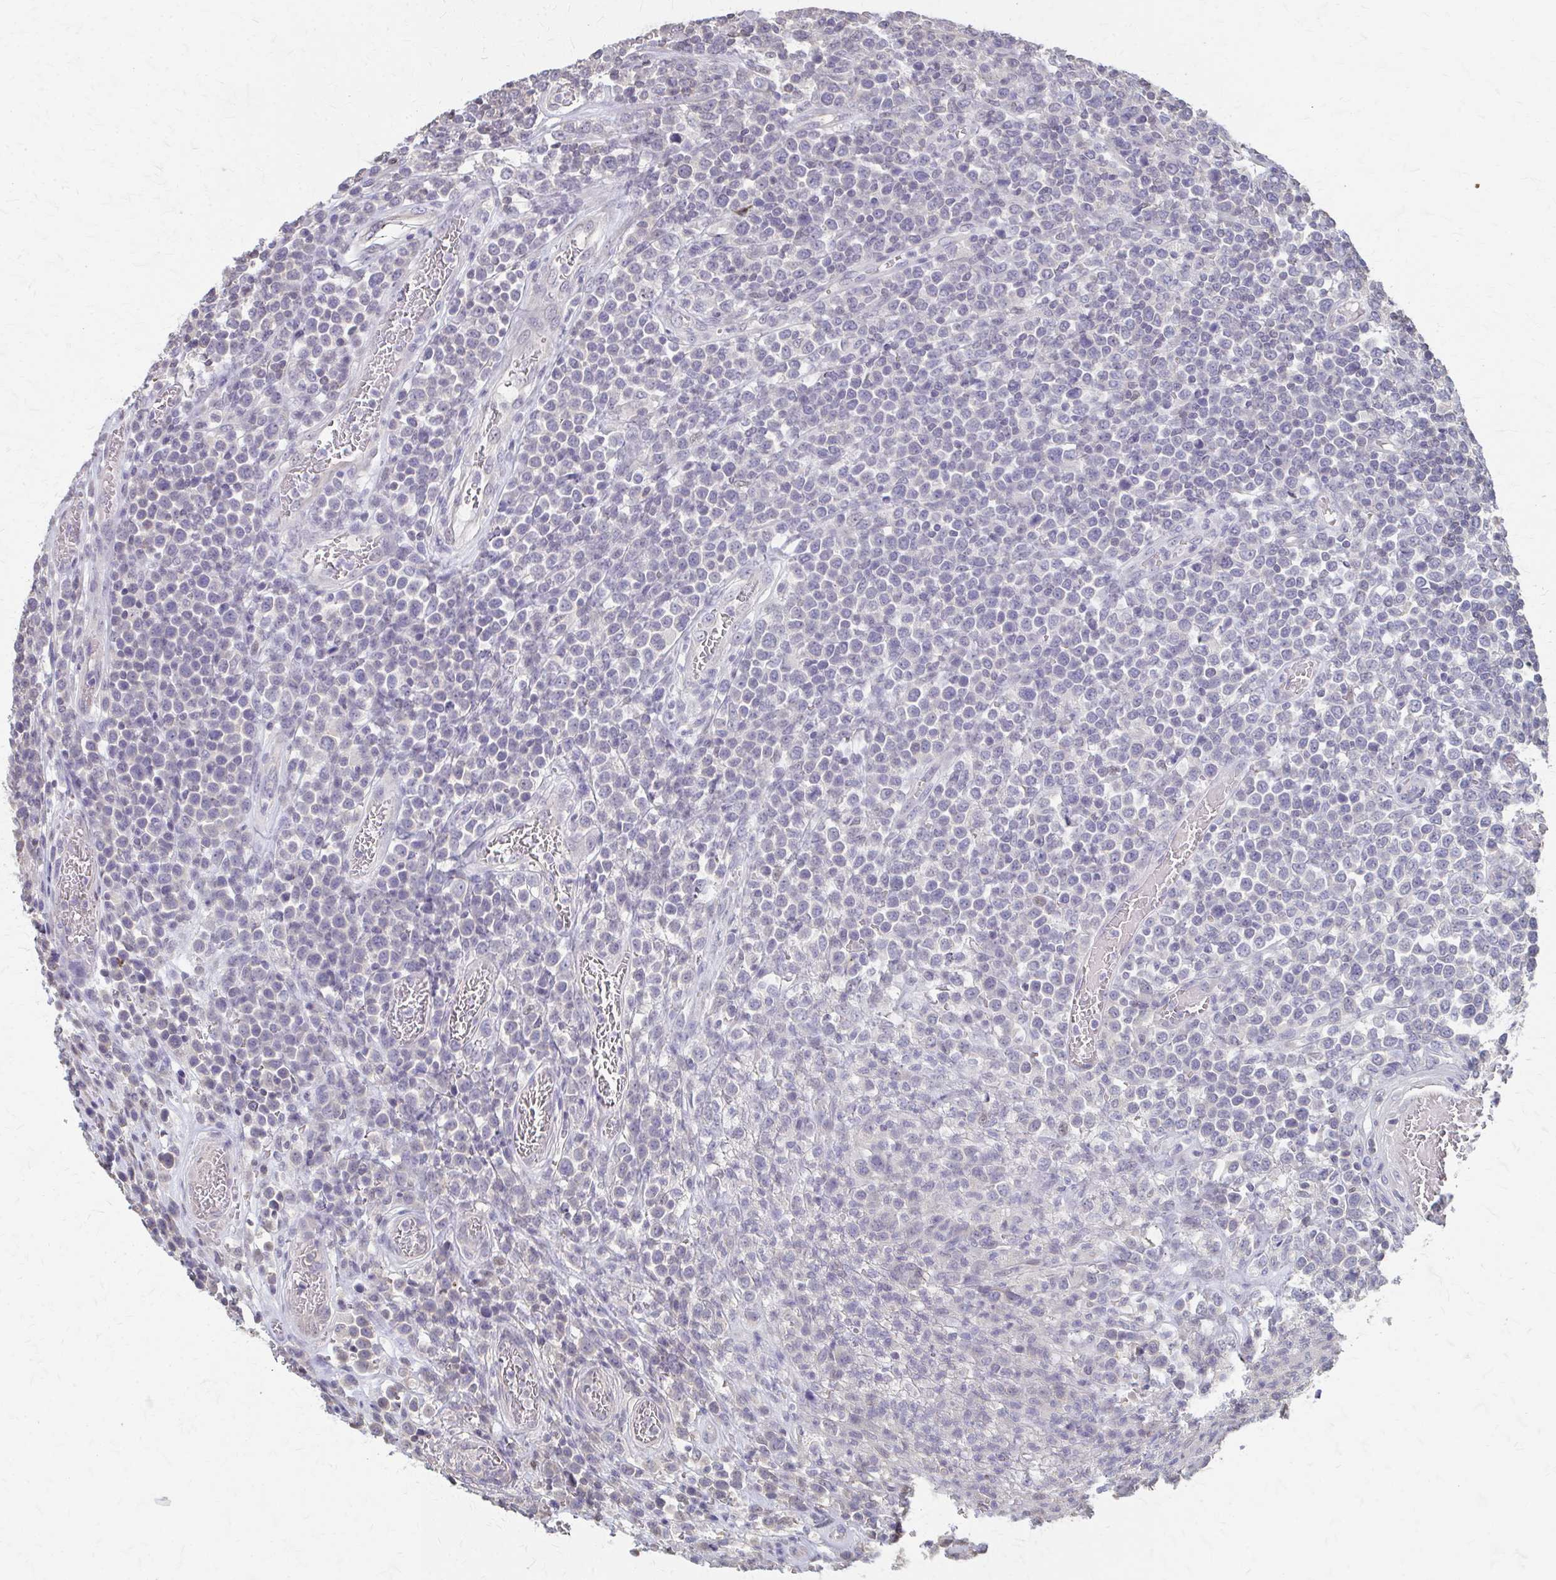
{"staining": {"intensity": "negative", "quantity": "none", "location": "none"}, "tissue": "lymphoma", "cell_type": "Tumor cells", "image_type": "cancer", "snomed": [{"axis": "morphology", "description": "Malignant lymphoma, non-Hodgkin's type, High grade"}, {"axis": "topography", "description": "Soft tissue"}], "caption": "Tumor cells show no significant positivity in lymphoma.", "gene": "RABGAP1L", "patient": {"sex": "female", "age": 56}}